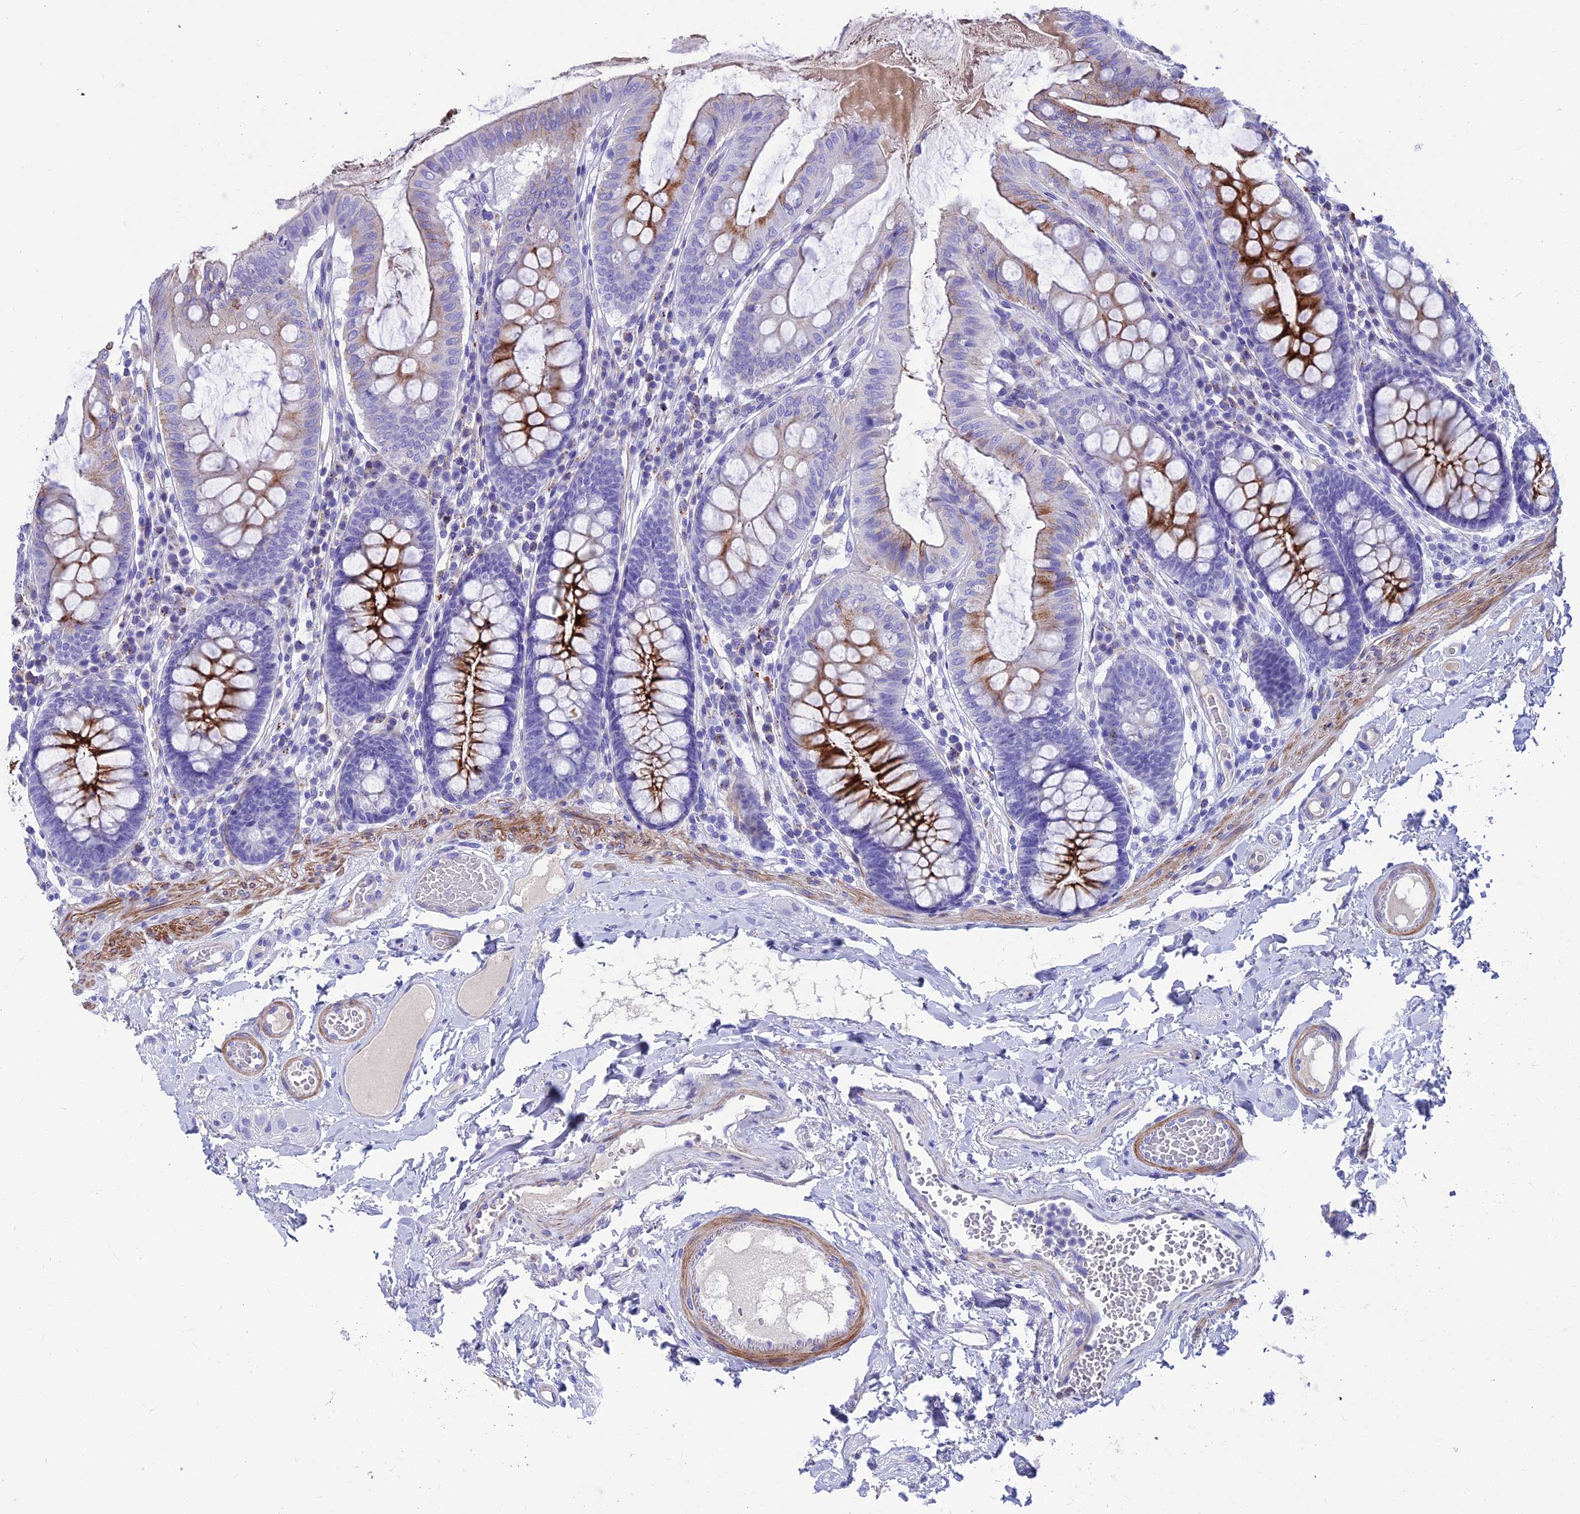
{"staining": {"intensity": "negative", "quantity": "none", "location": "none"}, "tissue": "colon", "cell_type": "Endothelial cells", "image_type": "normal", "snomed": [{"axis": "morphology", "description": "Normal tissue, NOS"}, {"axis": "topography", "description": "Colon"}], "caption": "The micrograph displays no significant expression in endothelial cells of colon. The staining is performed using DAB (3,3'-diaminobenzidine) brown chromogen with nuclei counter-stained in using hematoxylin.", "gene": "GNG11", "patient": {"sex": "male", "age": 84}}